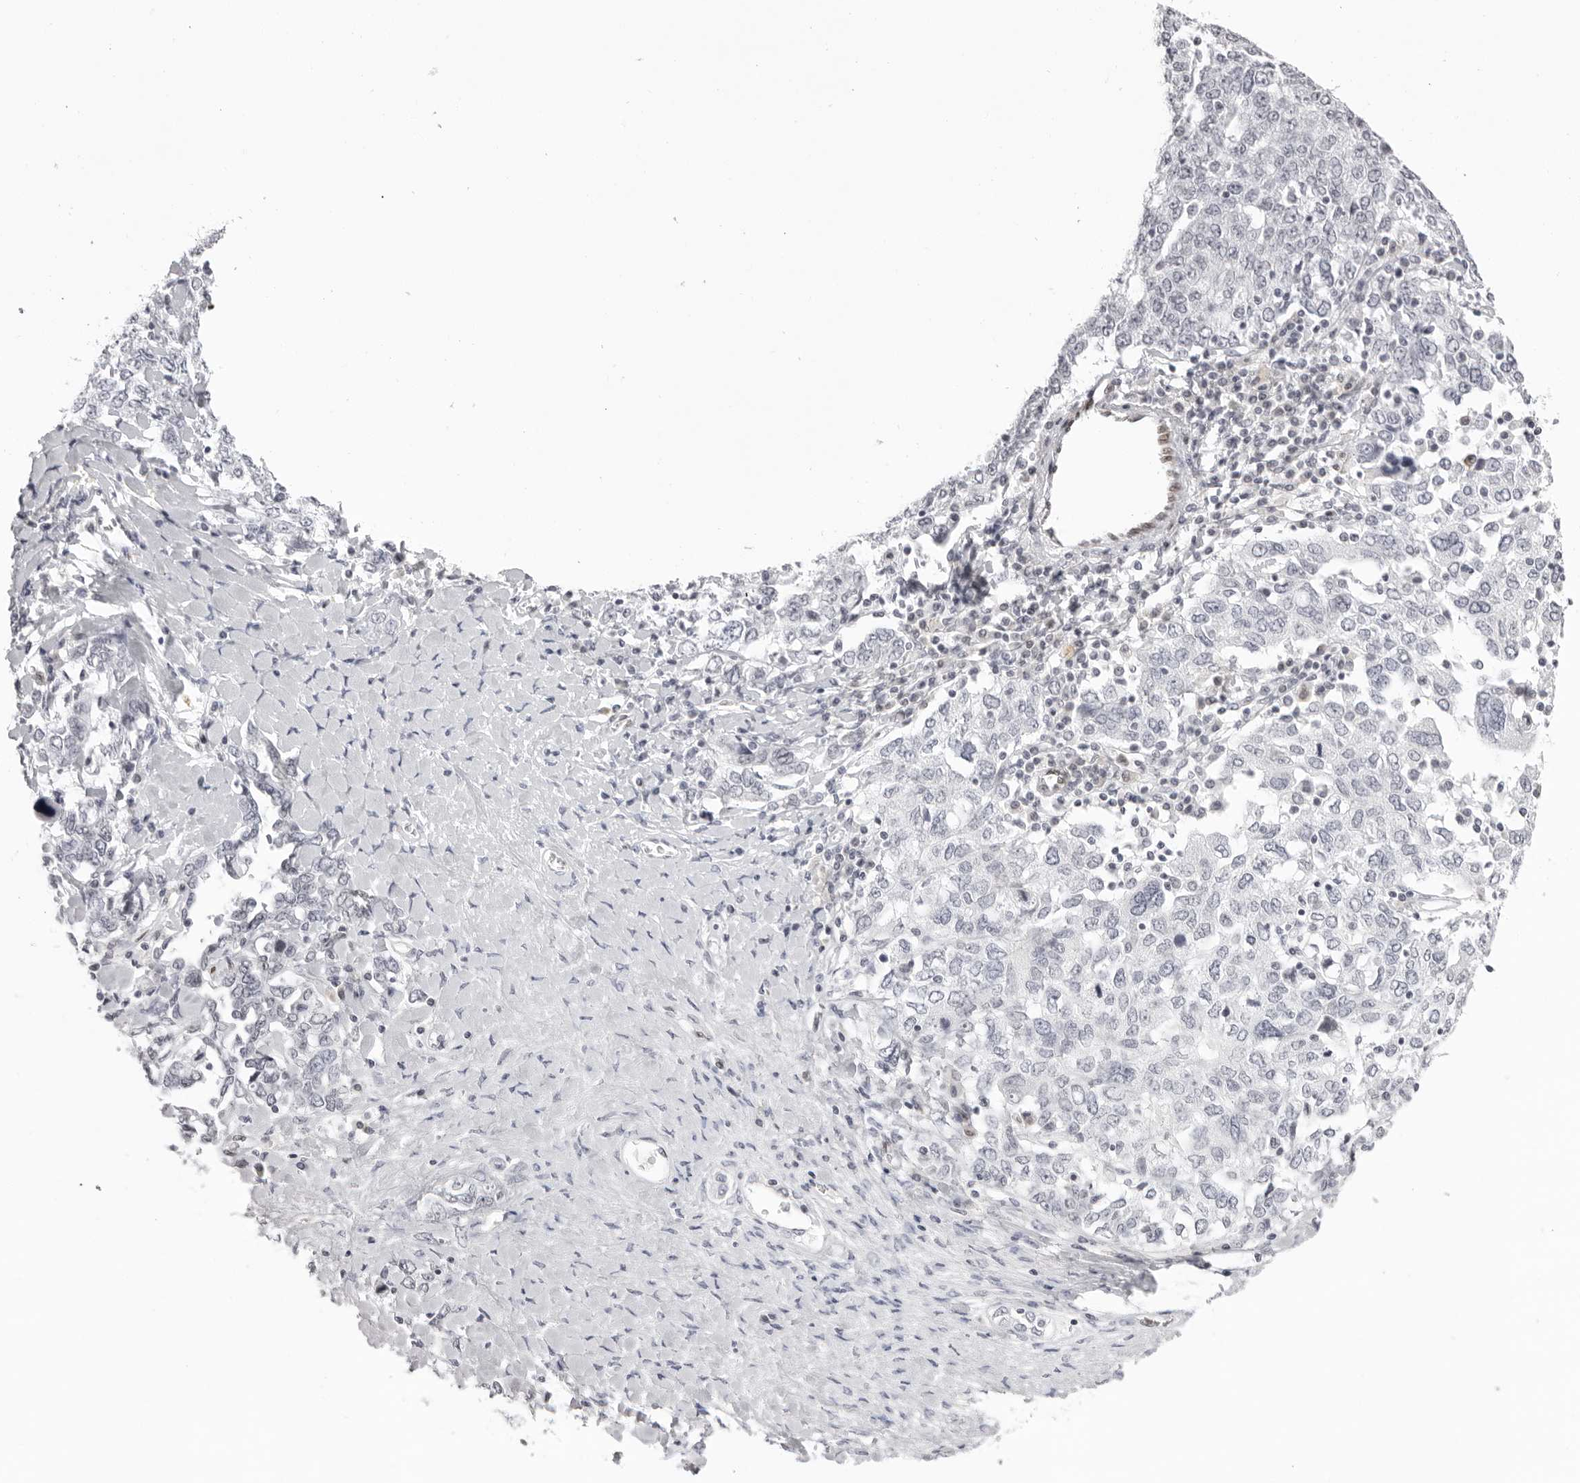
{"staining": {"intensity": "negative", "quantity": "none", "location": "none"}, "tissue": "ovarian cancer", "cell_type": "Tumor cells", "image_type": "cancer", "snomed": [{"axis": "morphology", "description": "Carcinoma, endometroid"}, {"axis": "topography", "description": "Ovary"}], "caption": "Immunohistochemistry histopathology image of ovarian cancer (endometroid carcinoma) stained for a protein (brown), which demonstrates no positivity in tumor cells.", "gene": "MAFK", "patient": {"sex": "female", "age": 62}}